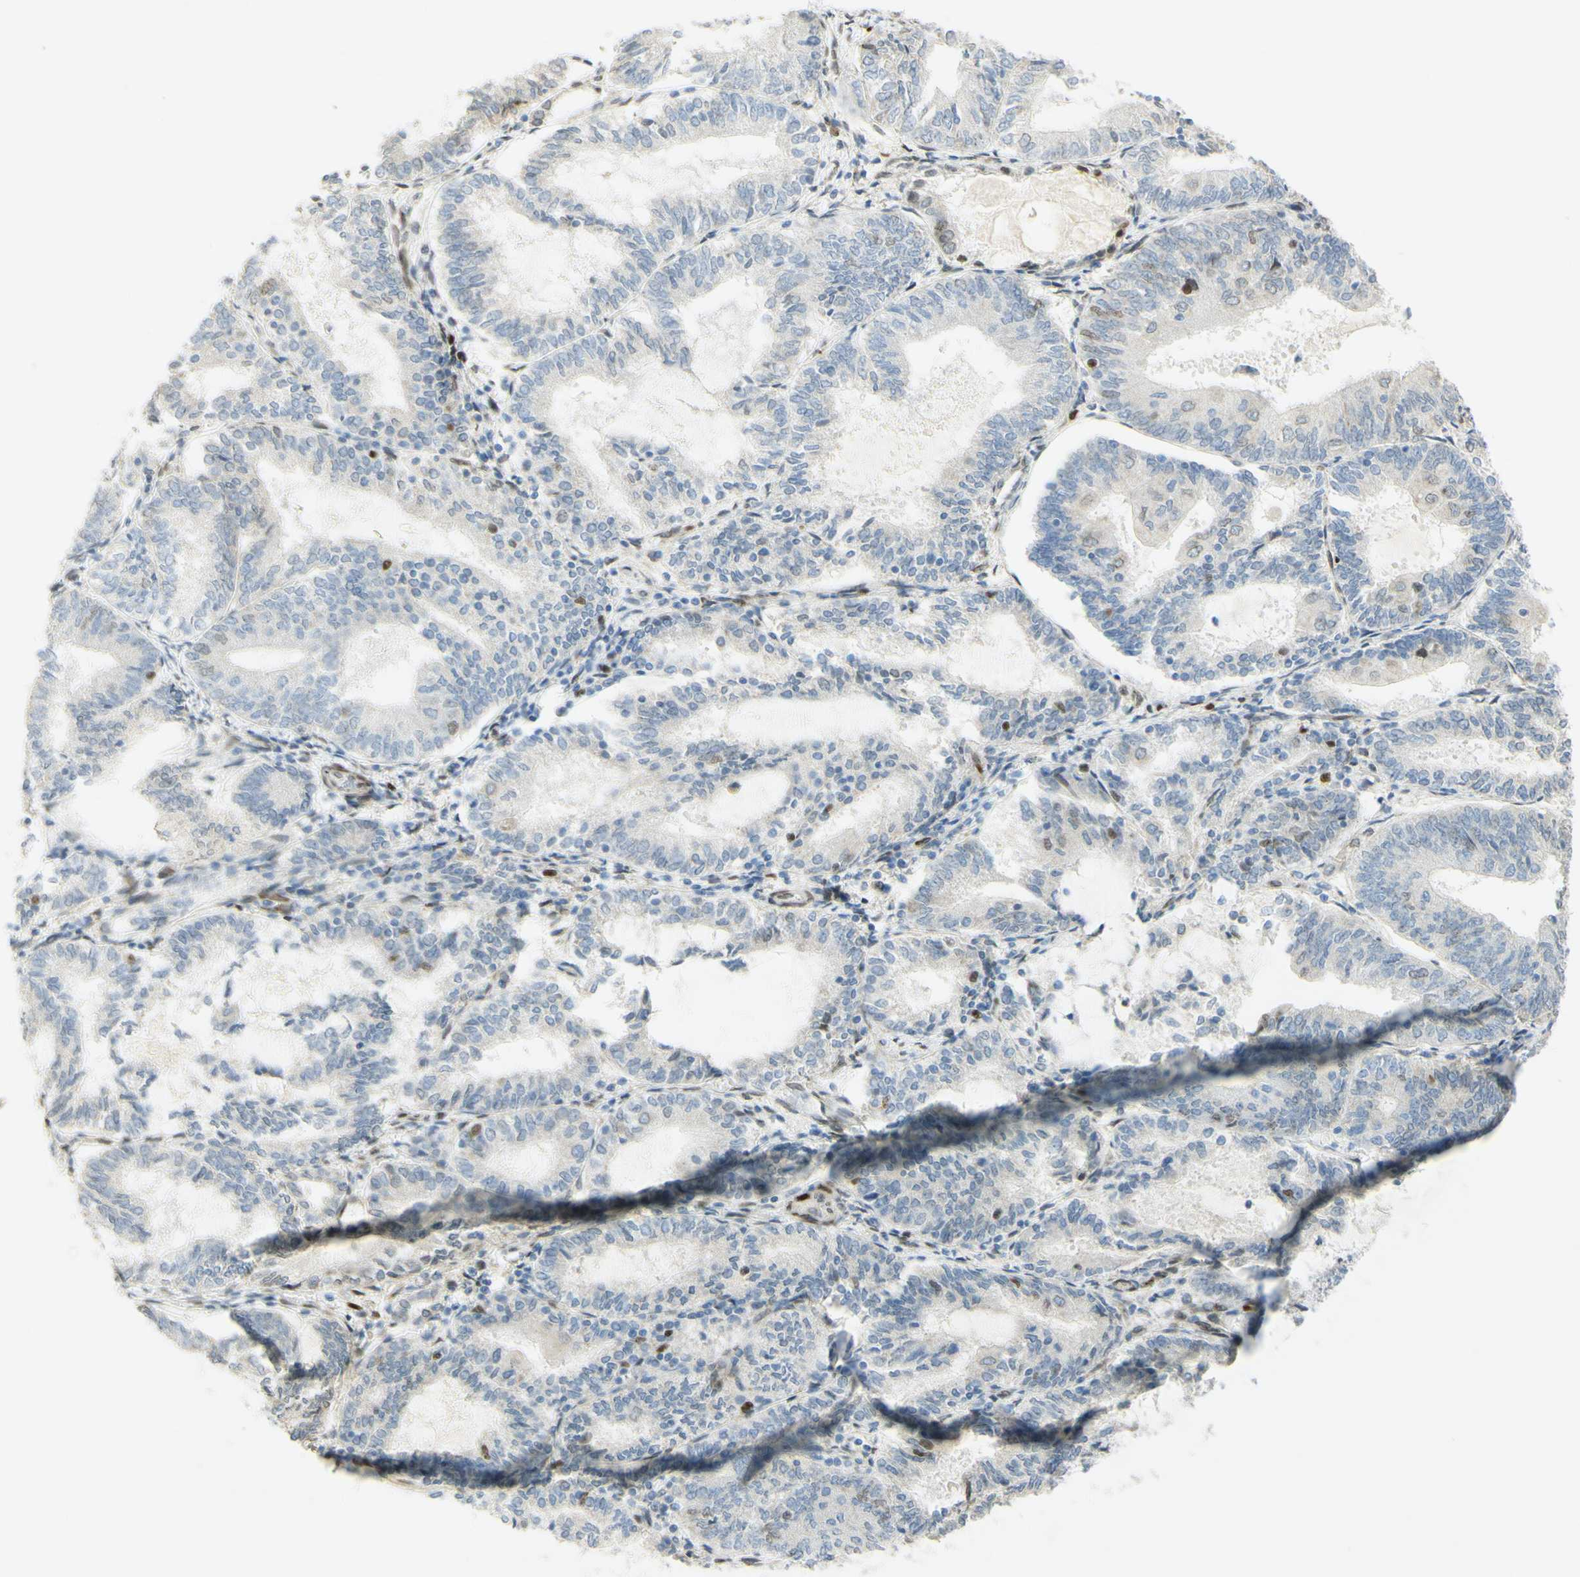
{"staining": {"intensity": "moderate", "quantity": "<25%", "location": "nuclear"}, "tissue": "endometrial cancer", "cell_type": "Tumor cells", "image_type": "cancer", "snomed": [{"axis": "morphology", "description": "Adenocarcinoma, NOS"}, {"axis": "topography", "description": "Endometrium"}], "caption": "Immunohistochemical staining of endometrial cancer (adenocarcinoma) exhibits moderate nuclear protein positivity in about <25% of tumor cells. Using DAB (brown) and hematoxylin (blue) stains, captured at high magnification using brightfield microscopy.", "gene": "E2F1", "patient": {"sex": "female", "age": 81}}